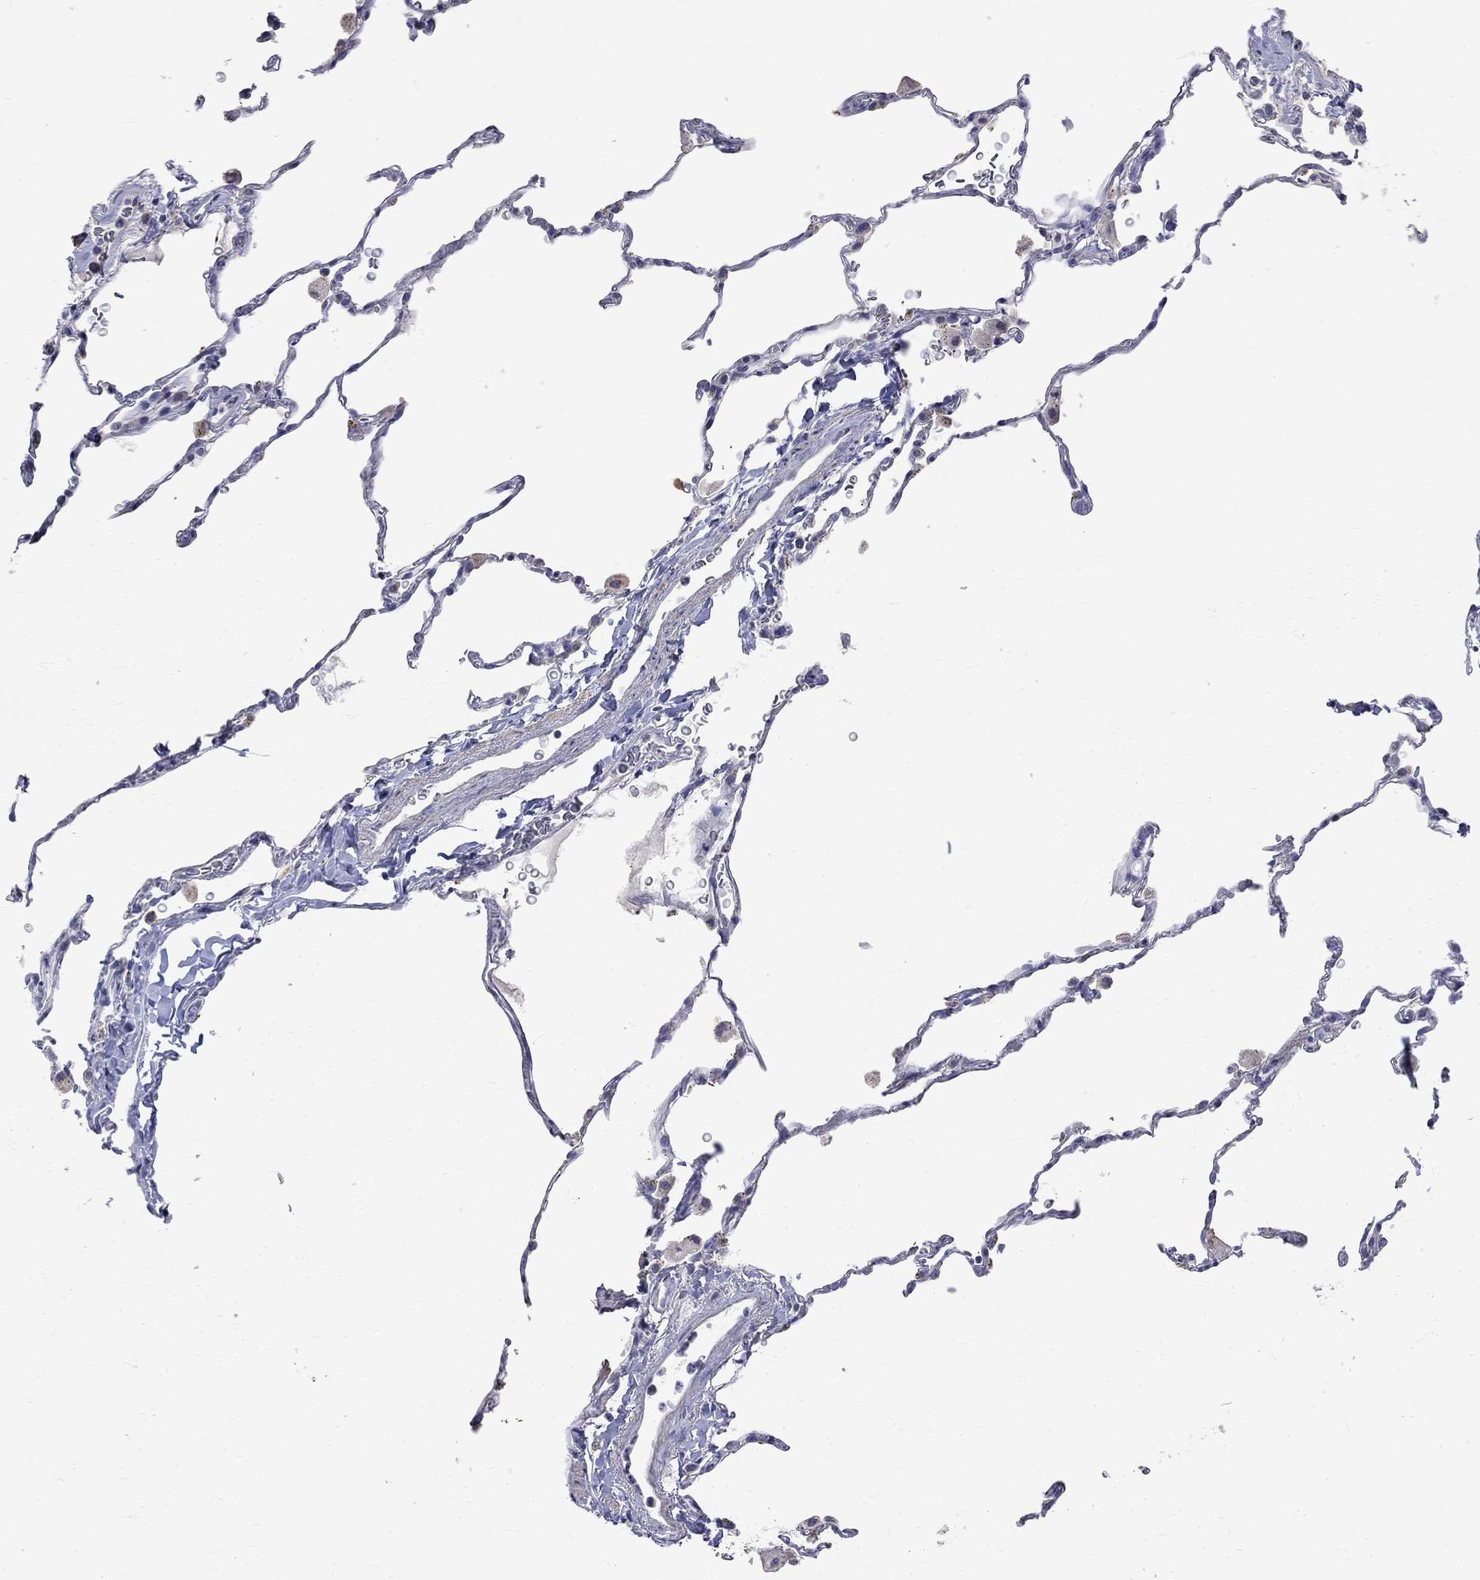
{"staining": {"intensity": "negative", "quantity": "none", "location": "none"}, "tissue": "lung", "cell_type": "Alveolar cells", "image_type": "normal", "snomed": [{"axis": "morphology", "description": "Normal tissue, NOS"}, {"axis": "morphology", "description": "Adenocarcinoma, metastatic, NOS"}, {"axis": "topography", "description": "Lung"}], "caption": "Photomicrograph shows no significant protein positivity in alveolar cells of normal lung.", "gene": "CKAP2", "patient": {"sex": "male", "age": 45}}